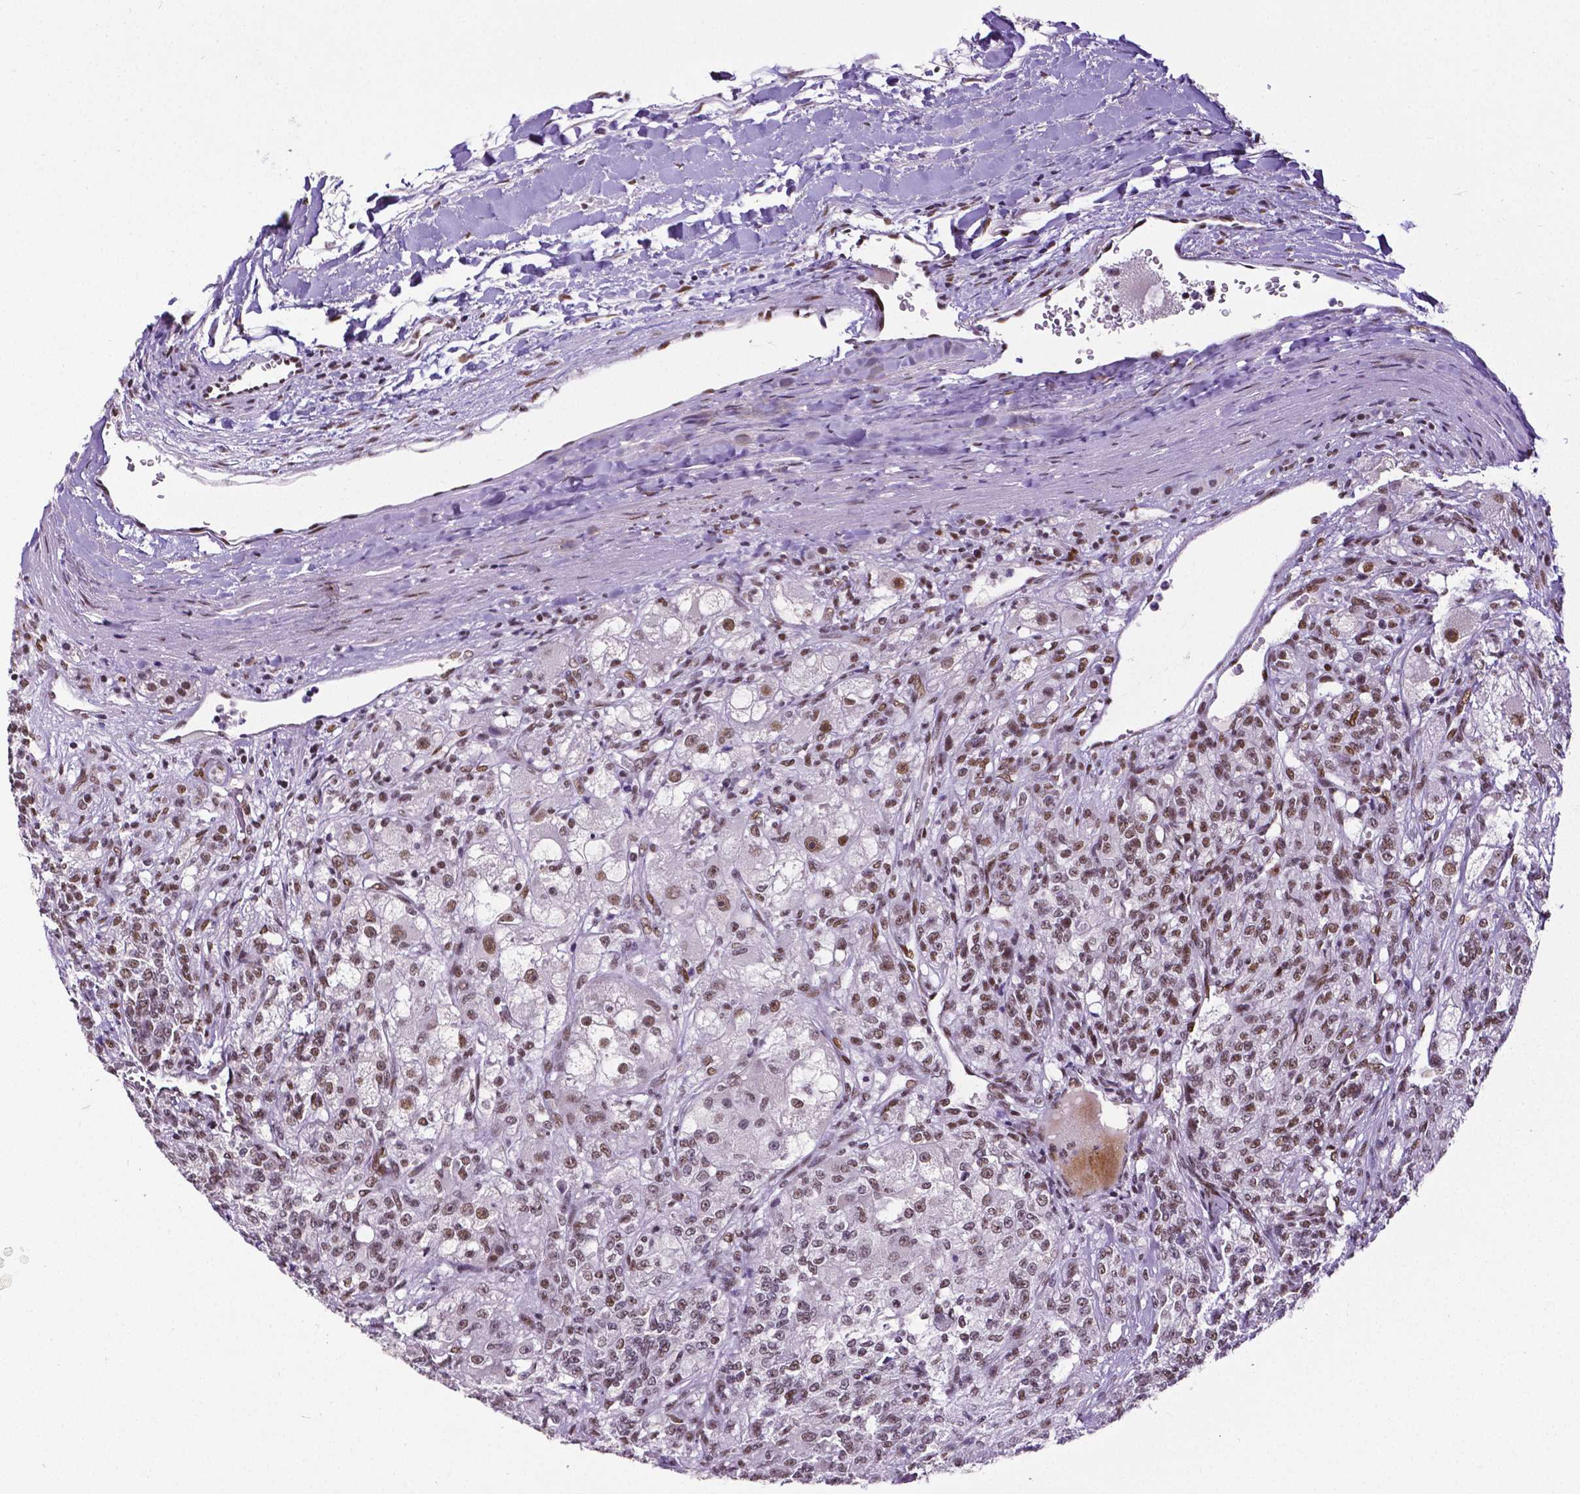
{"staining": {"intensity": "moderate", "quantity": ">75%", "location": "nuclear"}, "tissue": "renal cancer", "cell_type": "Tumor cells", "image_type": "cancer", "snomed": [{"axis": "morphology", "description": "Adenocarcinoma, NOS"}, {"axis": "topography", "description": "Kidney"}], "caption": "Immunohistochemistry (DAB) staining of renal cancer exhibits moderate nuclear protein staining in about >75% of tumor cells.", "gene": "REST", "patient": {"sex": "female", "age": 63}}